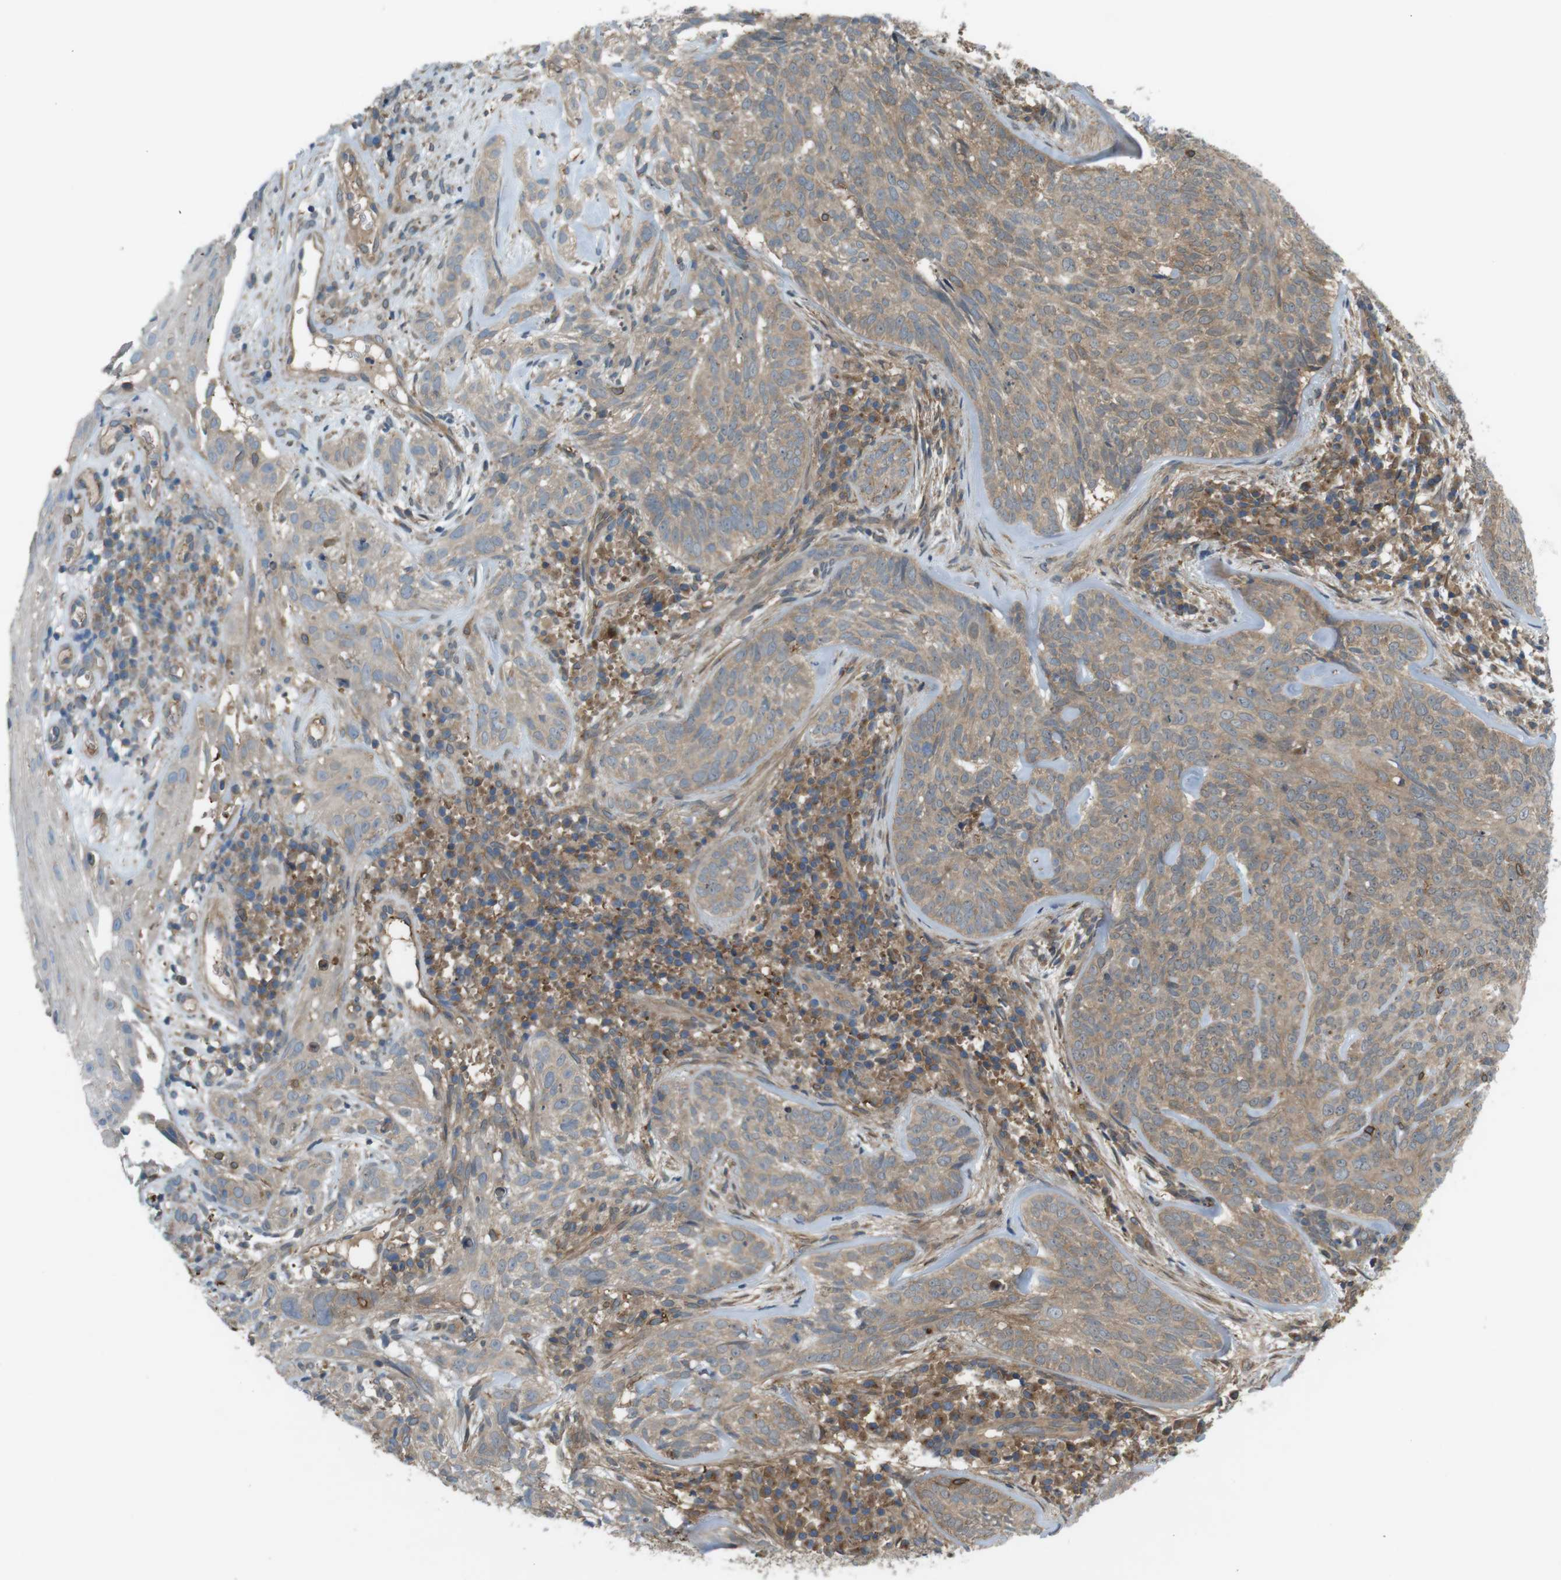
{"staining": {"intensity": "moderate", "quantity": ">75%", "location": "cytoplasmic/membranous"}, "tissue": "skin cancer", "cell_type": "Tumor cells", "image_type": "cancer", "snomed": [{"axis": "morphology", "description": "Basal cell carcinoma"}, {"axis": "topography", "description": "Skin"}], "caption": "Immunohistochemical staining of skin basal cell carcinoma displays medium levels of moderate cytoplasmic/membranous positivity in about >75% of tumor cells. (DAB = brown stain, brightfield microscopy at high magnification).", "gene": "DDAH2", "patient": {"sex": "male", "age": 72}}